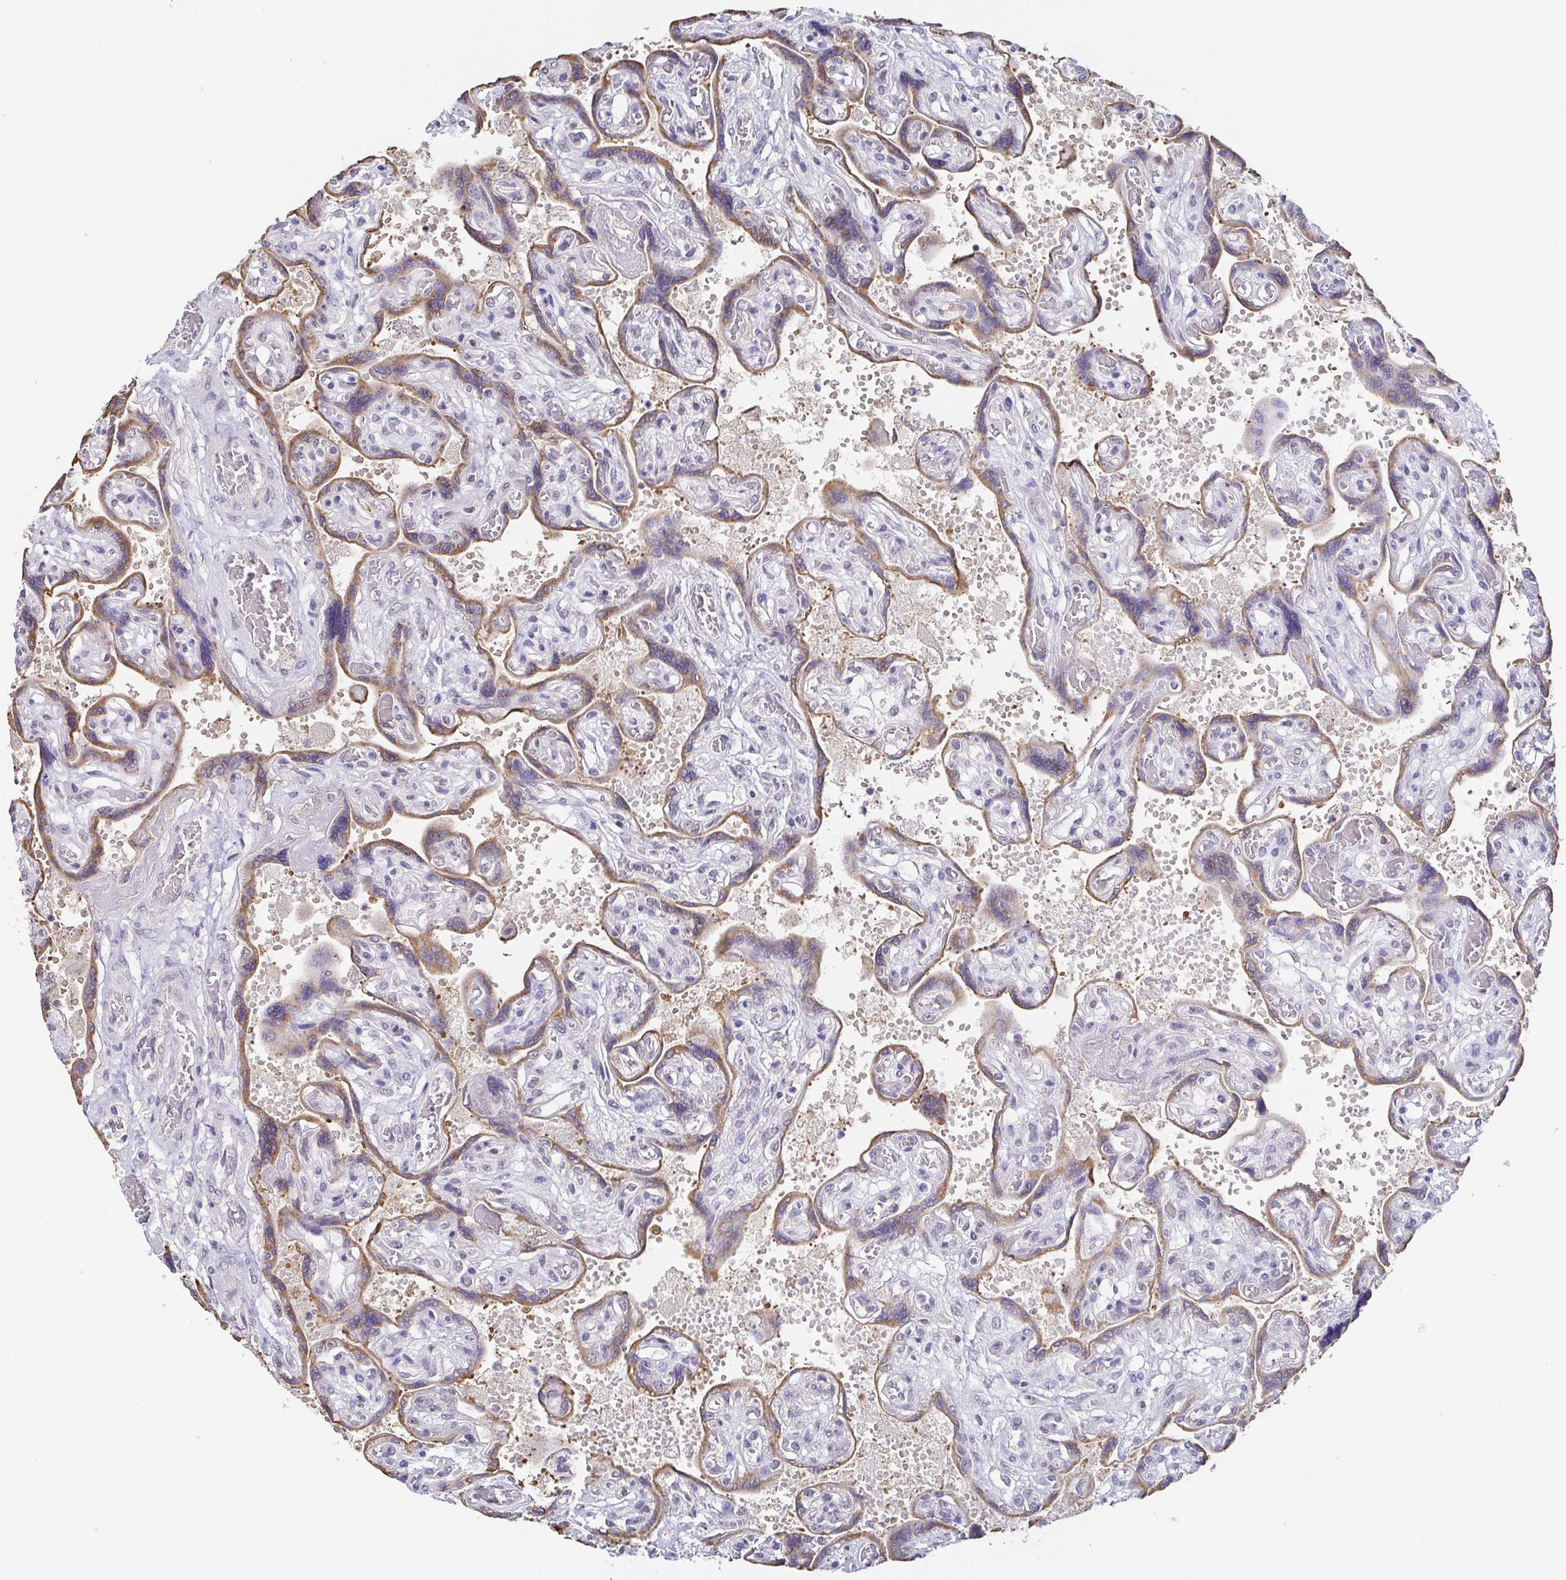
{"staining": {"intensity": "weak", "quantity": "<25%", "location": "nuclear"}, "tissue": "placenta", "cell_type": "Decidual cells", "image_type": "normal", "snomed": [{"axis": "morphology", "description": "Normal tissue, NOS"}, {"axis": "topography", "description": "Placenta"}], "caption": "IHC micrograph of unremarkable placenta stained for a protein (brown), which shows no expression in decidual cells.", "gene": "NEFH", "patient": {"sex": "female", "age": 32}}